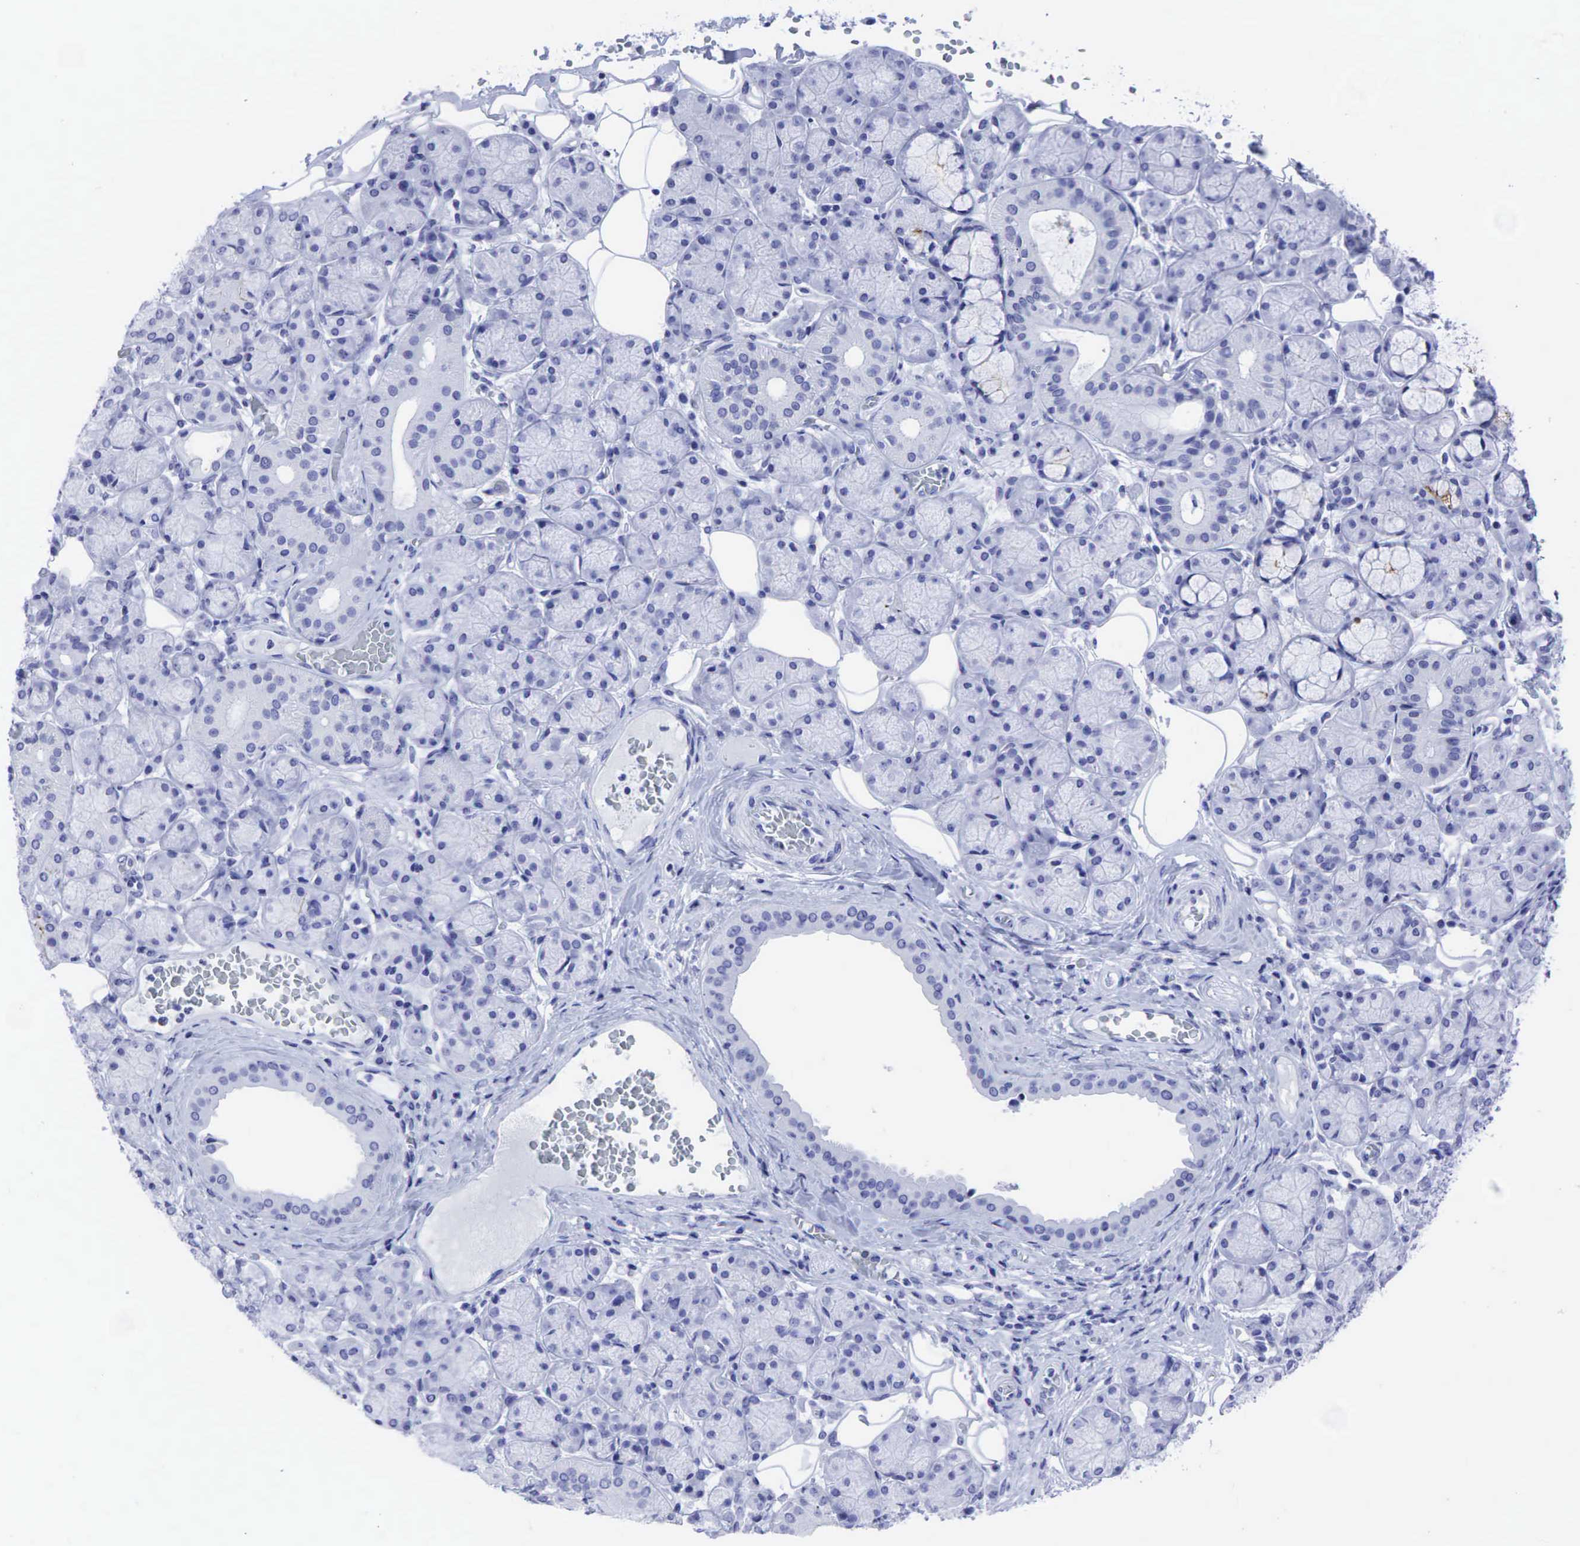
{"staining": {"intensity": "negative", "quantity": "none", "location": "none"}, "tissue": "salivary gland", "cell_type": "Glandular cells", "image_type": "normal", "snomed": [{"axis": "morphology", "description": "Normal tissue, NOS"}, {"axis": "topography", "description": "Salivary gland"}], "caption": "The histopathology image shows no staining of glandular cells in unremarkable salivary gland. (DAB (3,3'-diaminobenzidine) immunohistochemistry visualized using brightfield microscopy, high magnification).", "gene": "CEACAM5", "patient": {"sex": "male", "age": 54}}